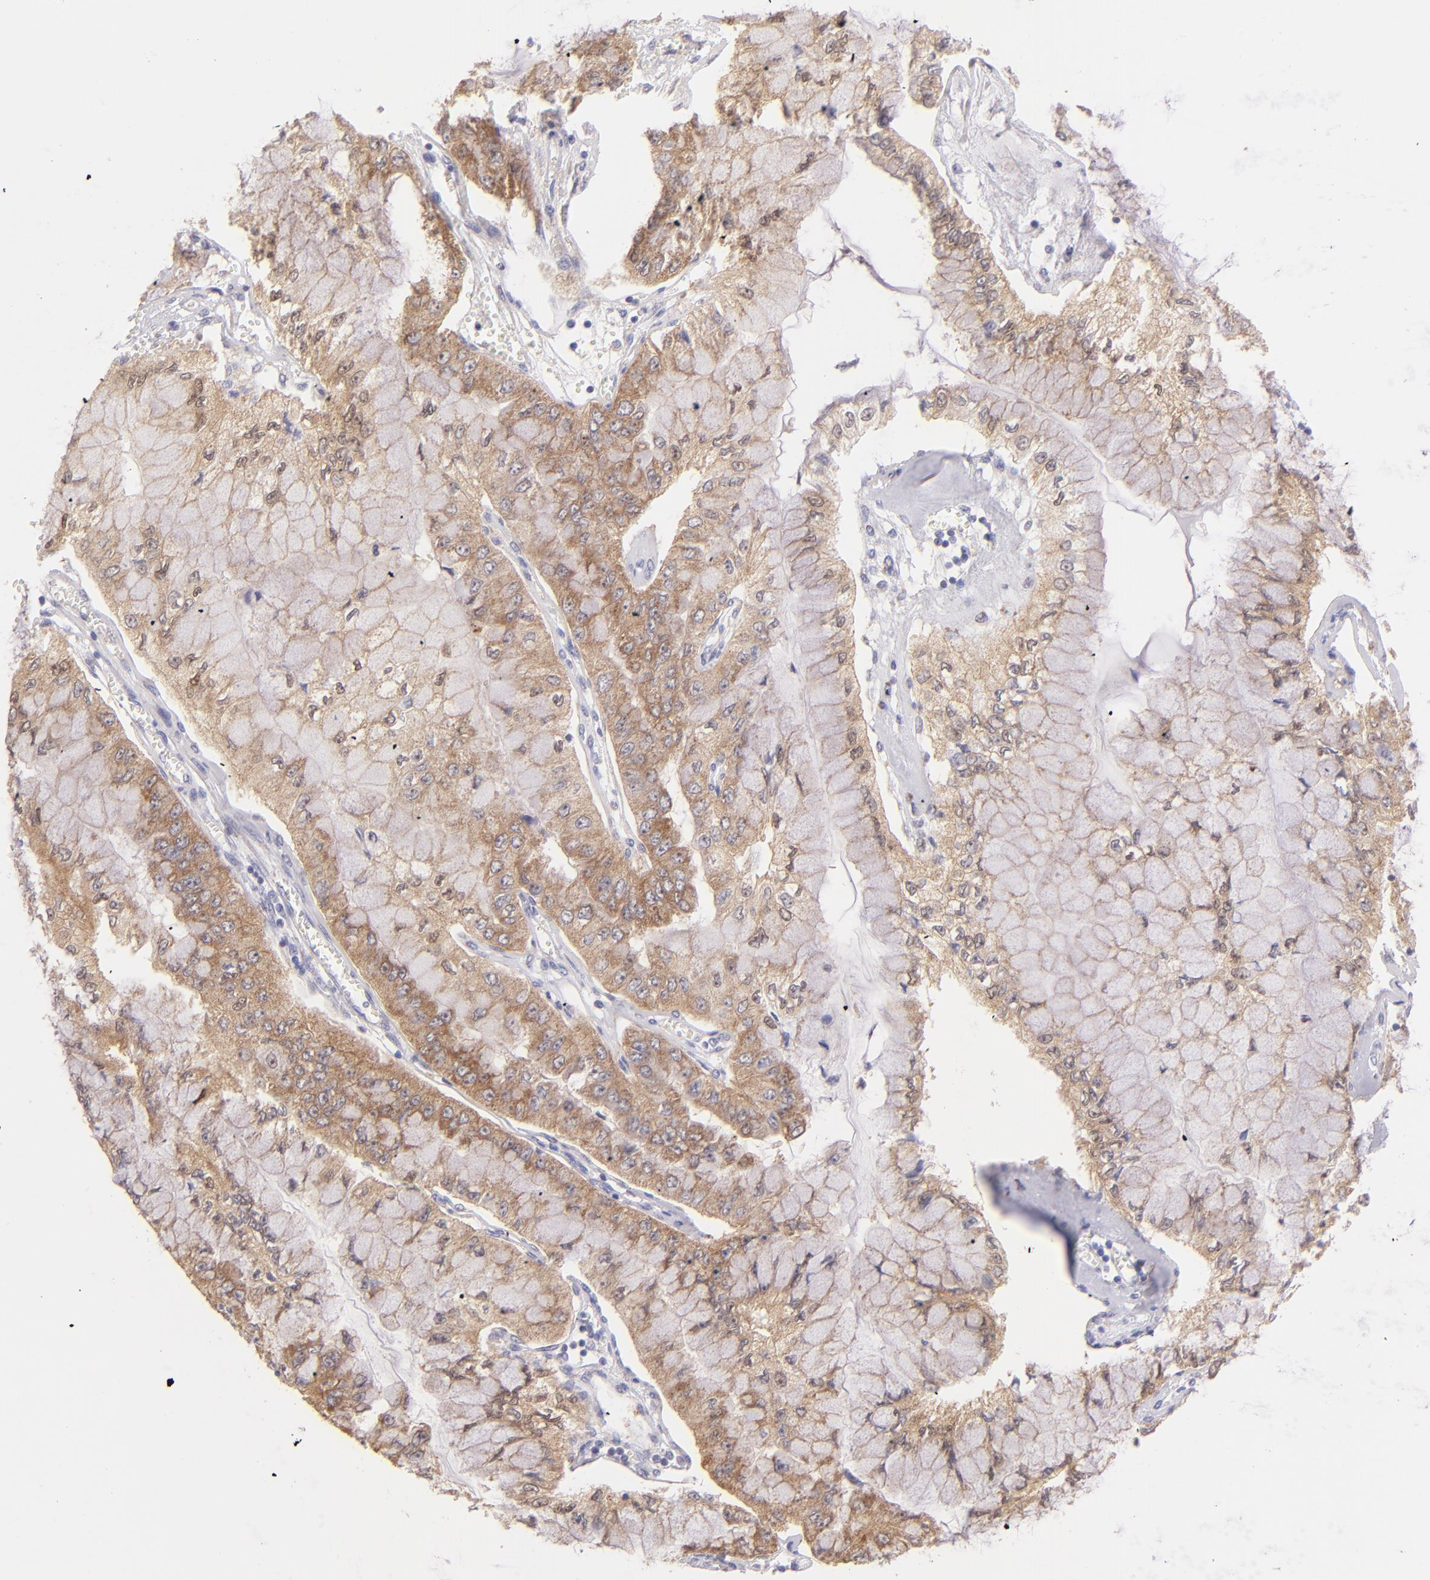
{"staining": {"intensity": "moderate", "quantity": ">75%", "location": "cytoplasmic/membranous"}, "tissue": "liver cancer", "cell_type": "Tumor cells", "image_type": "cancer", "snomed": [{"axis": "morphology", "description": "Cholangiocarcinoma"}, {"axis": "topography", "description": "Liver"}], "caption": "Immunohistochemistry (IHC) micrograph of neoplastic tissue: liver cholangiocarcinoma stained using immunohistochemistry exhibits medium levels of moderate protein expression localized specifically in the cytoplasmic/membranous of tumor cells, appearing as a cytoplasmic/membranous brown color.", "gene": "SH2D4A", "patient": {"sex": "female", "age": 79}}